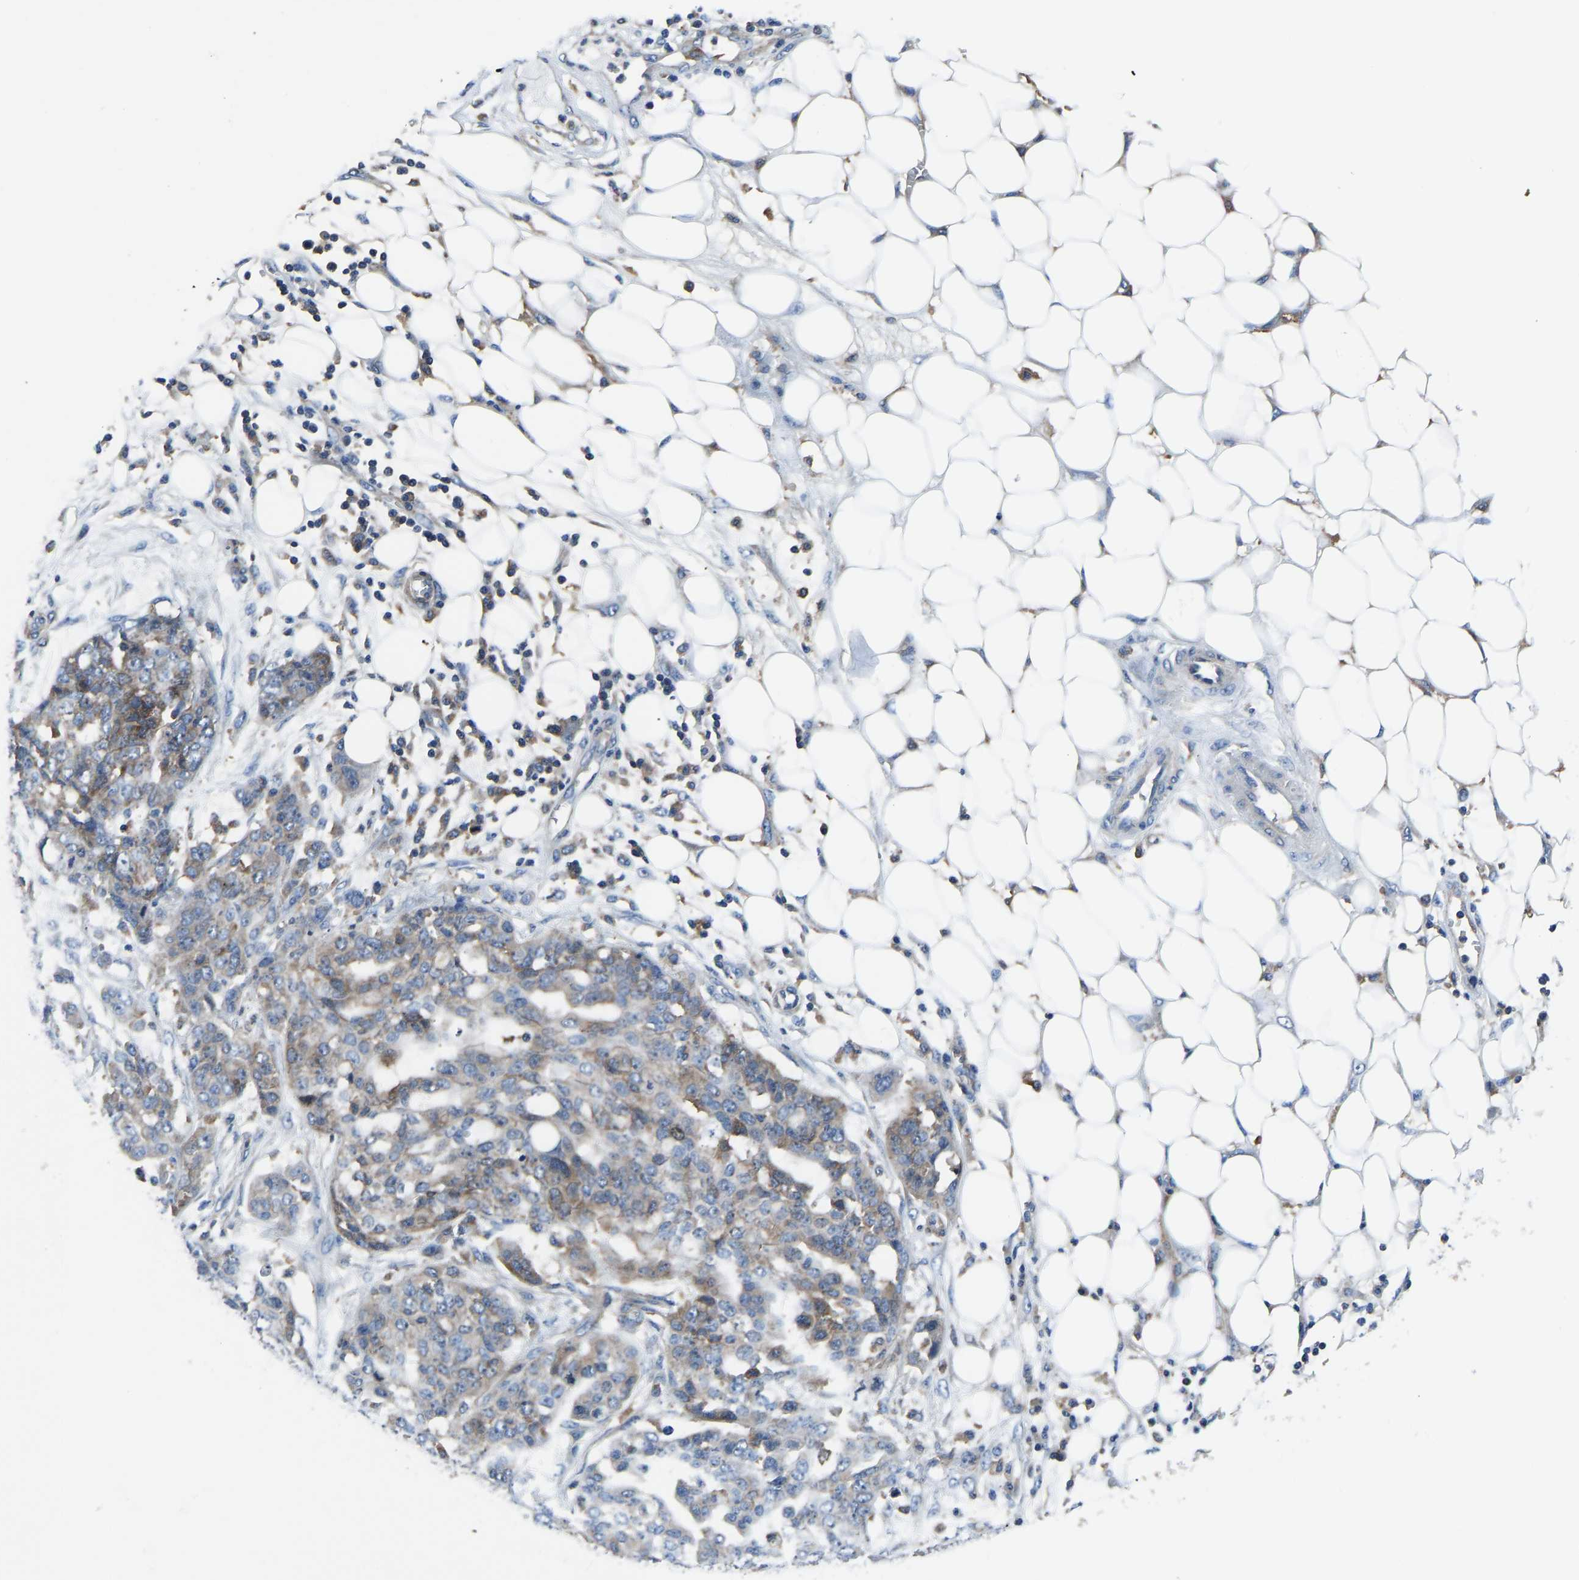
{"staining": {"intensity": "weak", "quantity": ">75%", "location": "cytoplasmic/membranous"}, "tissue": "ovarian cancer", "cell_type": "Tumor cells", "image_type": "cancer", "snomed": [{"axis": "morphology", "description": "Cystadenocarcinoma, serous, NOS"}, {"axis": "topography", "description": "Soft tissue"}, {"axis": "topography", "description": "Ovary"}], "caption": "DAB immunohistochemical staining of ovarian cancer (serous cystadenocarcinoma) displays weak cytoplasmic/membranous protein staining in about >75% of tumor cells.", "gene": "PRKAR1A", "patient": {"sex": "female", "age": 57}}